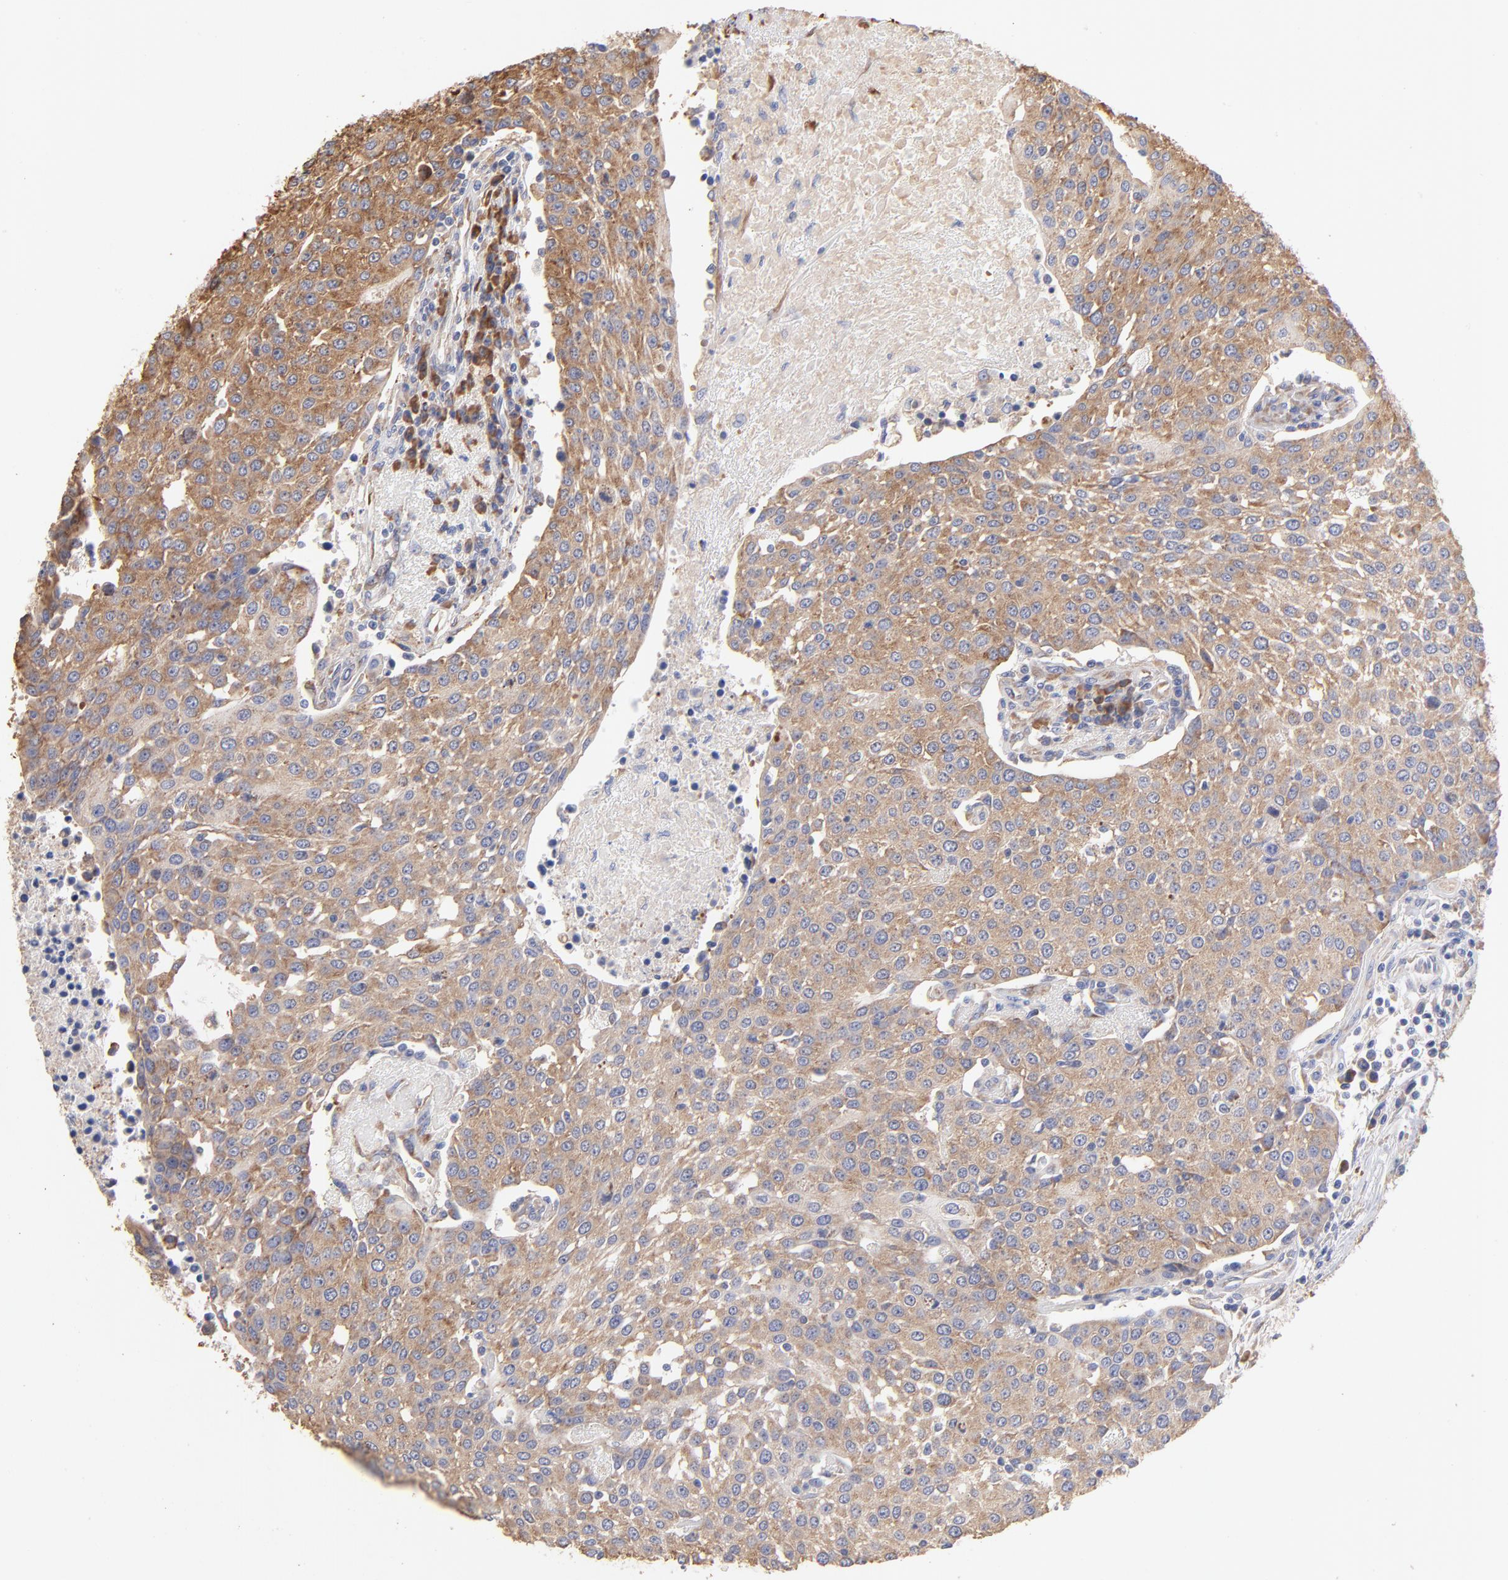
{"staining": {"intensity": "moderate", "quantity": ">75%", "location": "cytoplasmic/membranous"}, "tissue": "urothelial cancer", "cell_type": "Tumor cells", "image_type": "cancer", "snomed": [{"axis": "morphology", "description": "Urothelial carcinoma, High grade"}, {"axis": "topography", "description": "Urinary bladder"}], "caption": "High-grade urothelial carcinoma stained with DAB immunohistochemistry exhibits medium levels of moderate cytoplasmic/membranous staining in about >75% of tumor cells.", "gene": "RPL9", "patient": {"sex": "female", "age": 85}}